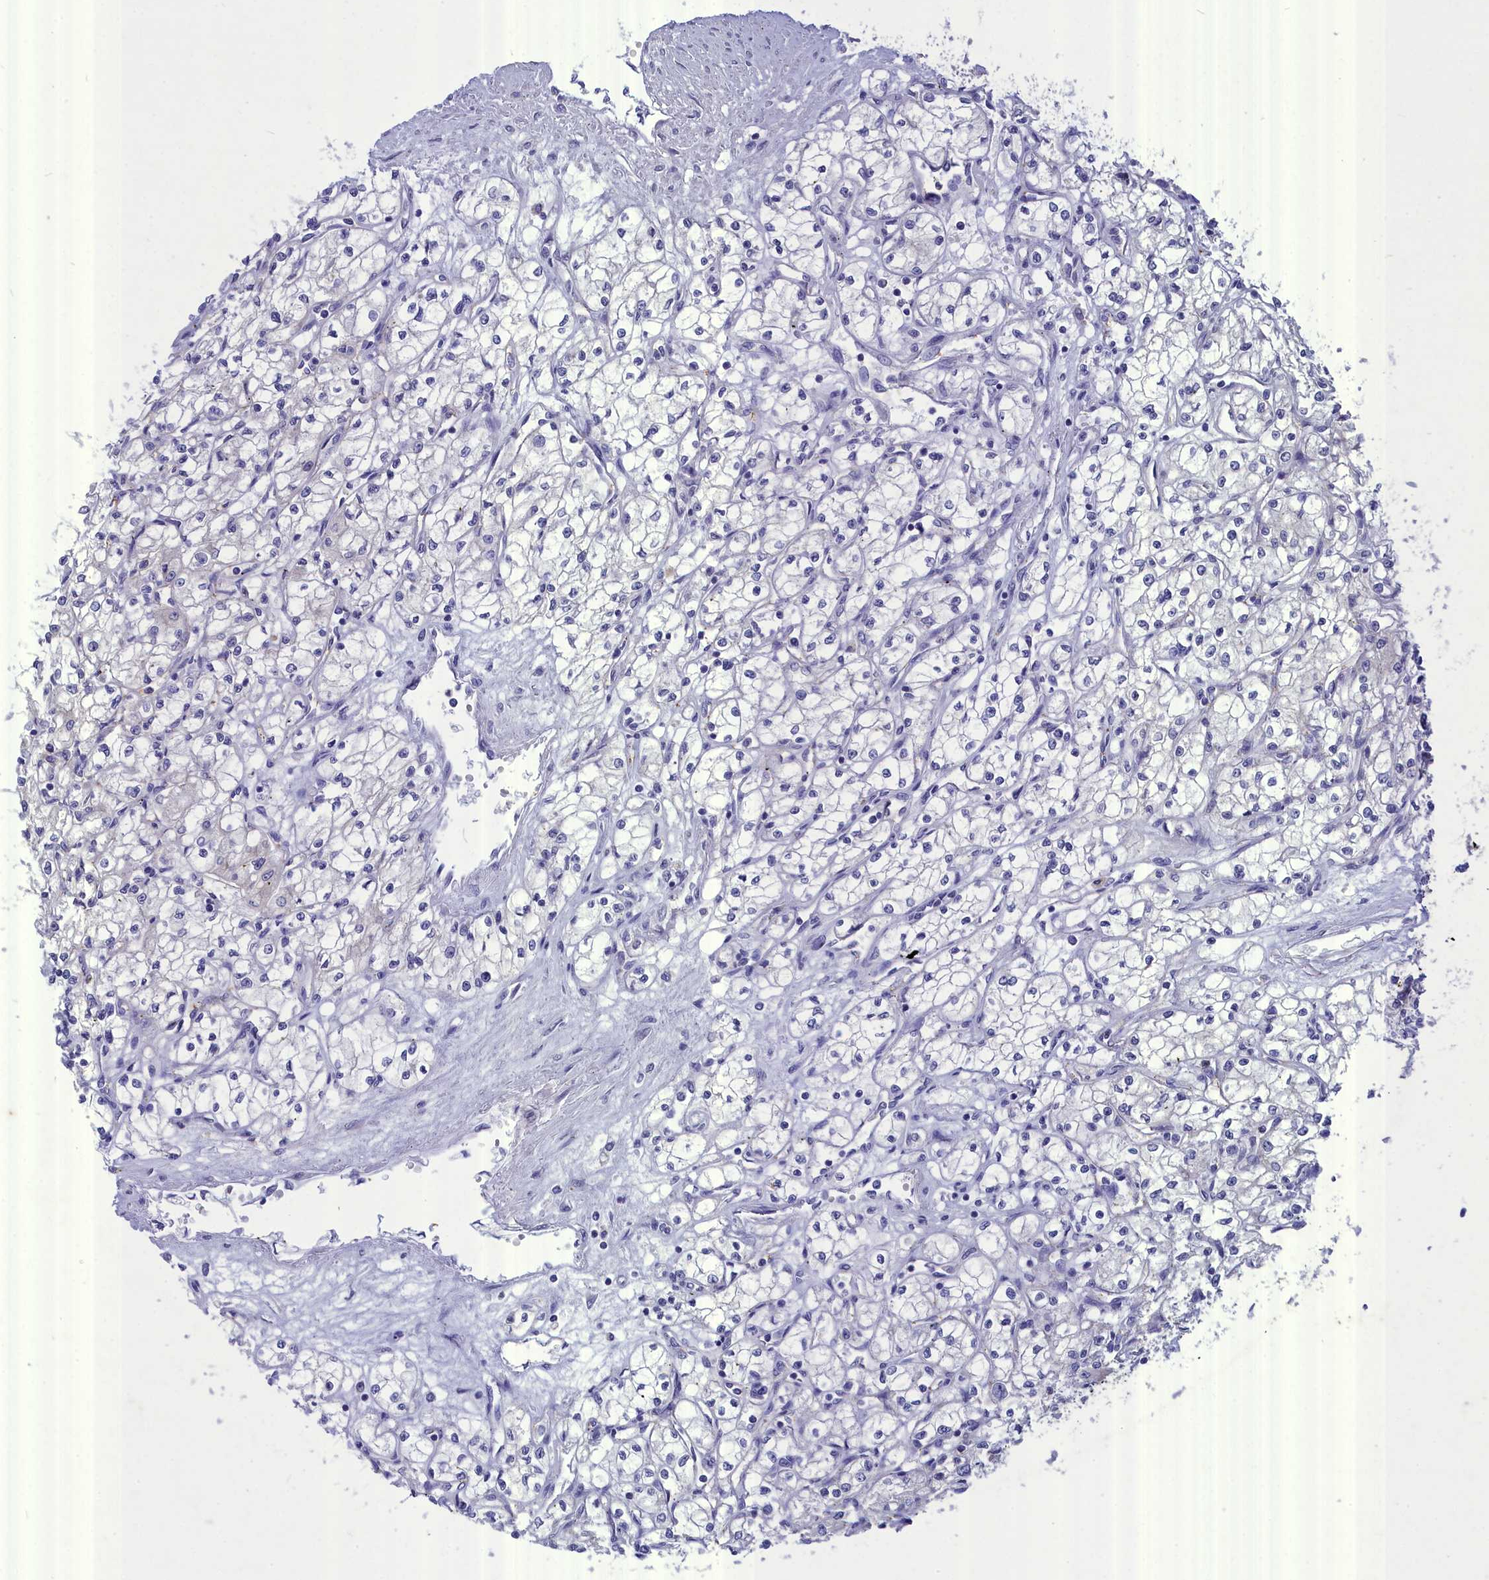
{"staining": {"intensity": "negative", "quantity": "none", "location": "none"}, "tissue": "renal cancer", "cell_type": "Tumor cells", "image_type": "cancer", "snomed": [{"axis": "morphology", "description": "Adenocarcinoma, NOS"}, {"axis": "topography", "description": "Kidney"}], "caption": "This is an IHC micrograph of renal cancer. There is no positivity in tumor cells.", "gene": "DEFB119", "patient": {"sex": "male", "age": 59}}